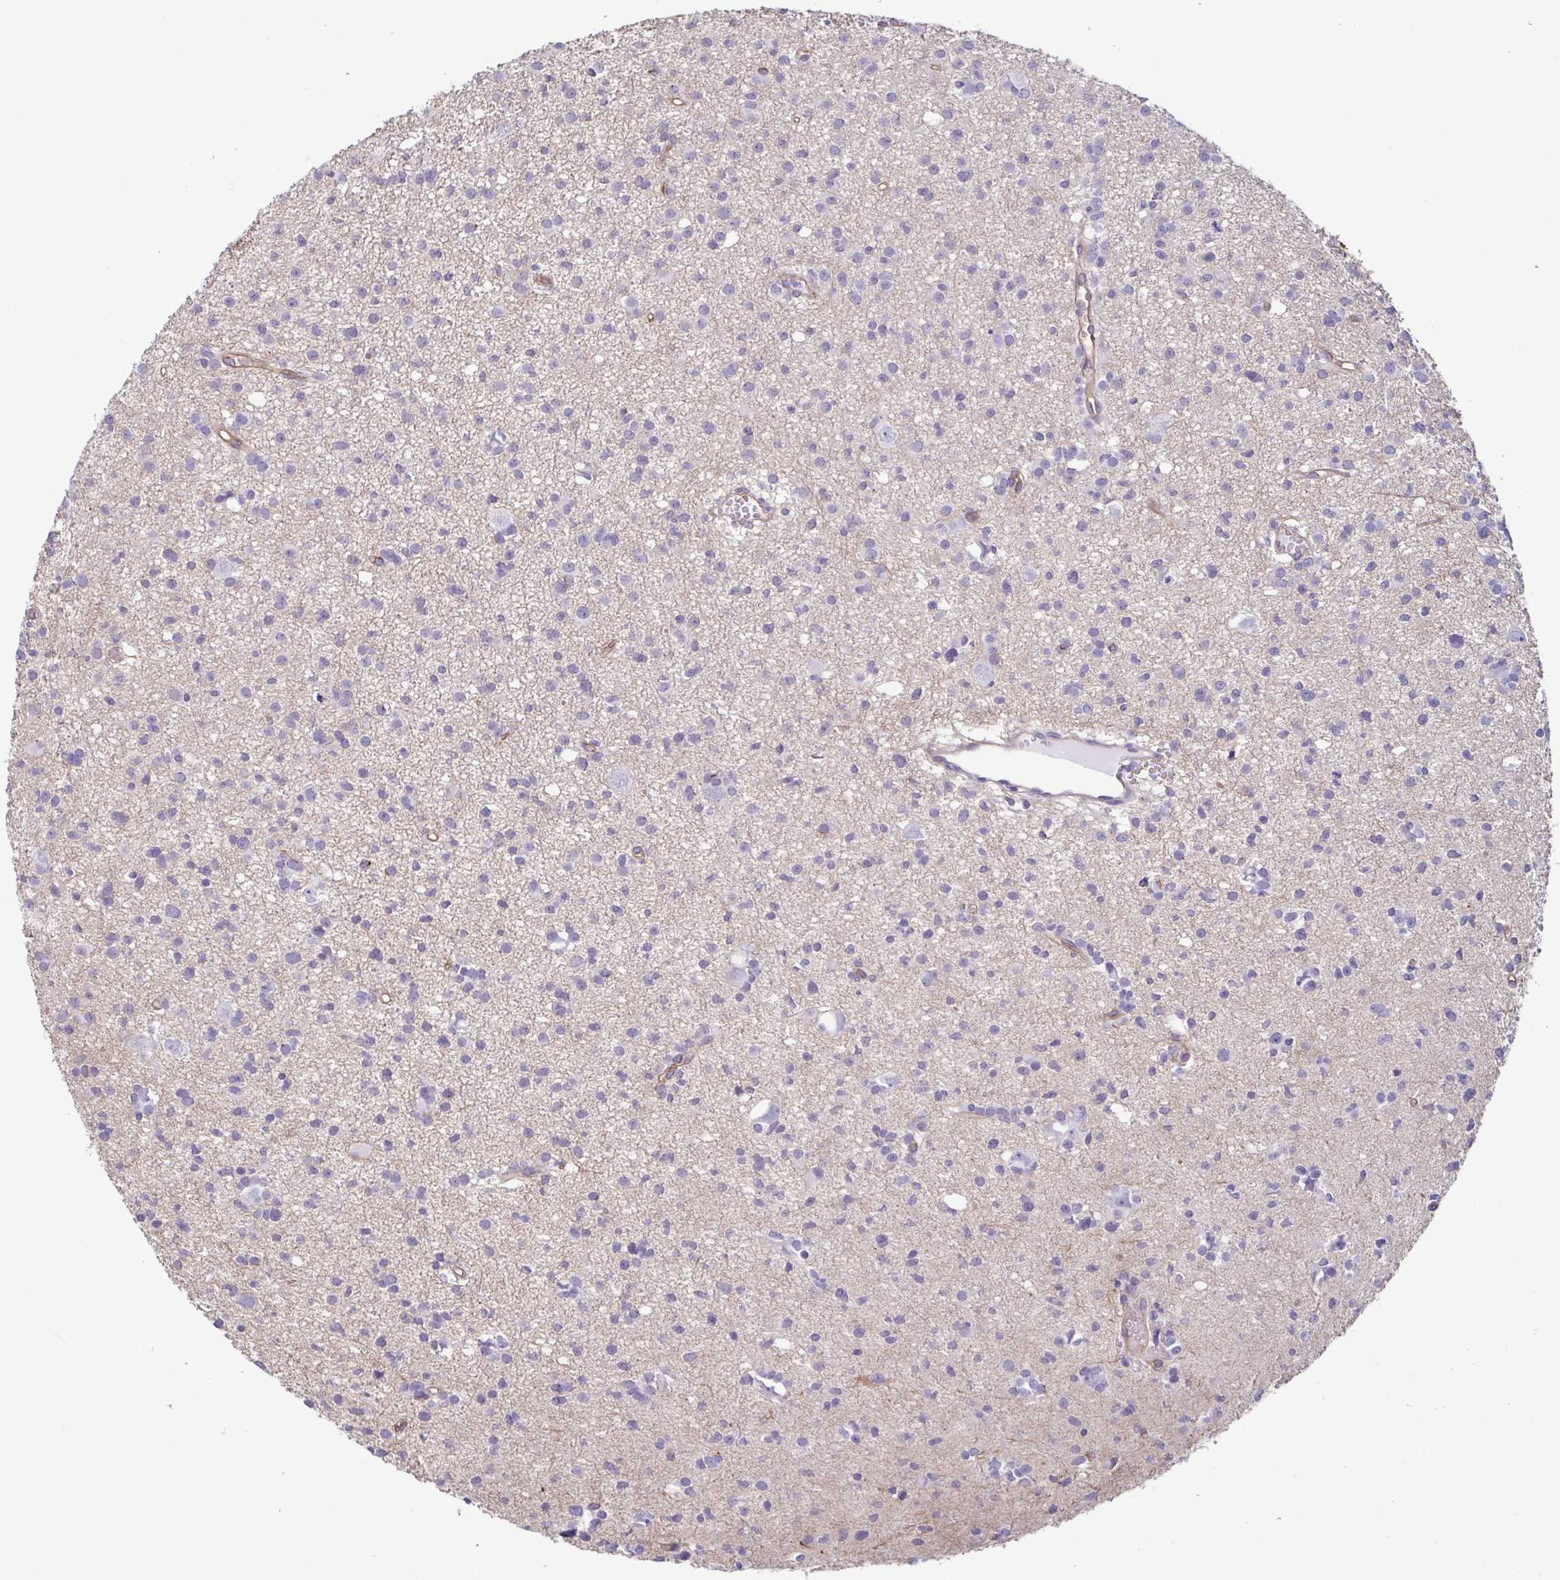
{"staining": {"intensity": "negative", "quantity": "none", "location": "none"}, "tissue": "glioma", "cell_type": "Tumor cells", "image_type": "cancer", "snomed": [{"axis": "morphology", "description": "Glioma, malignant, High grade"}, {"axis": "topography", "description": "Brain"}], "caption": "The micrograph displays no staining of tumor cells in glioma.", "gene": "CASP14", "patient": {"sex": "male", "age": 23}}